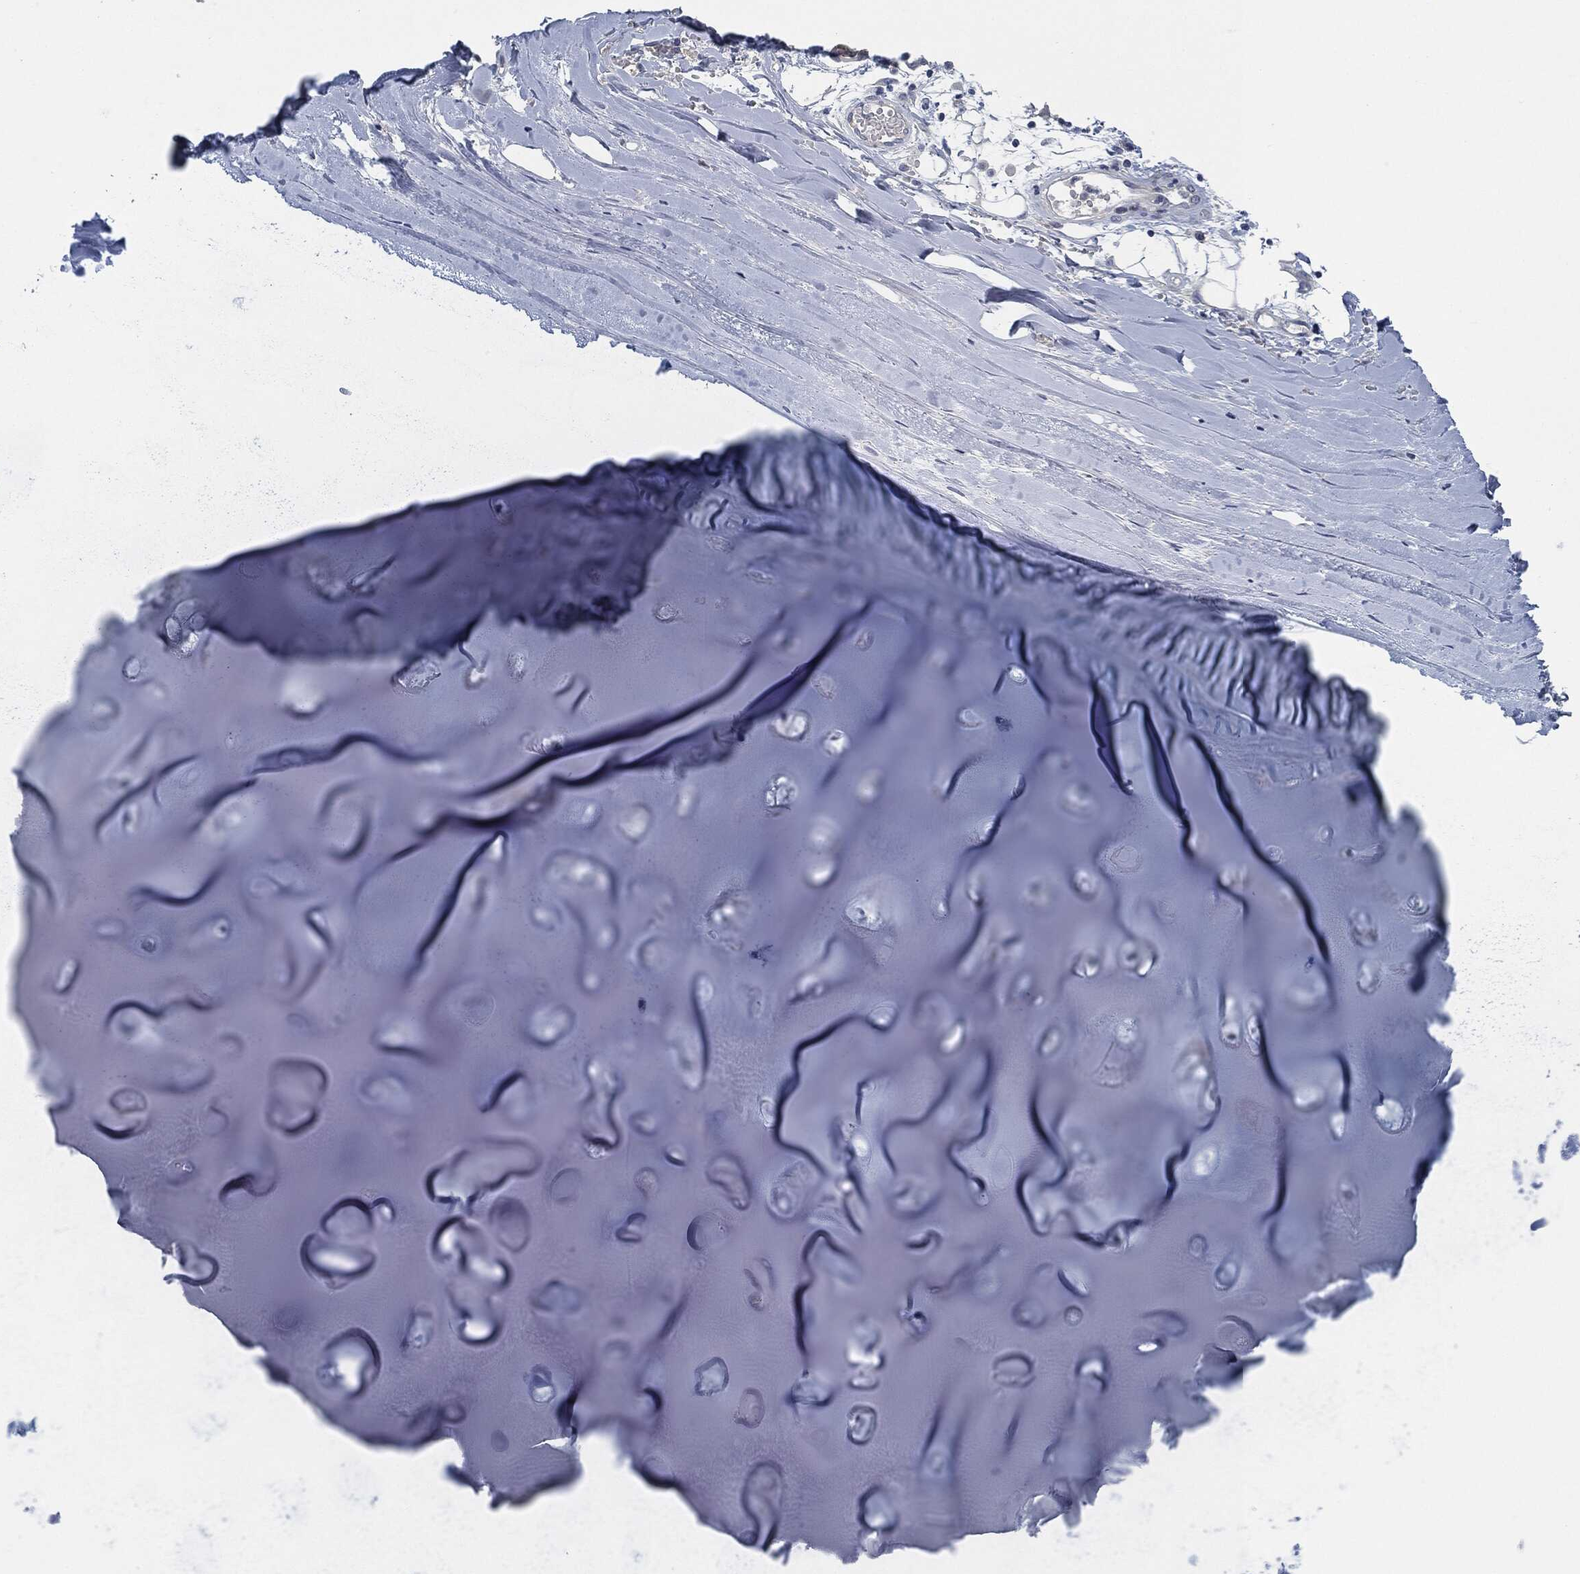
{"staining": {"intensity": "negative", "quantity": "none", "location": "none"}, "tissue": "adipose tissue", "cell_type": "Adipocytes", "image_type": "normal", "snomed": [{"axis": "morphology", "description": "Normal tissue, NOS"}, {"axis": "topography", "description": "Cartilage tissue"}], "caption": "Immunohistochemistry of benign human adipose tissue shows no expression in adipocytes.", "gene": "IL2RG", "patient": {"sex": "male", "age": 81}}